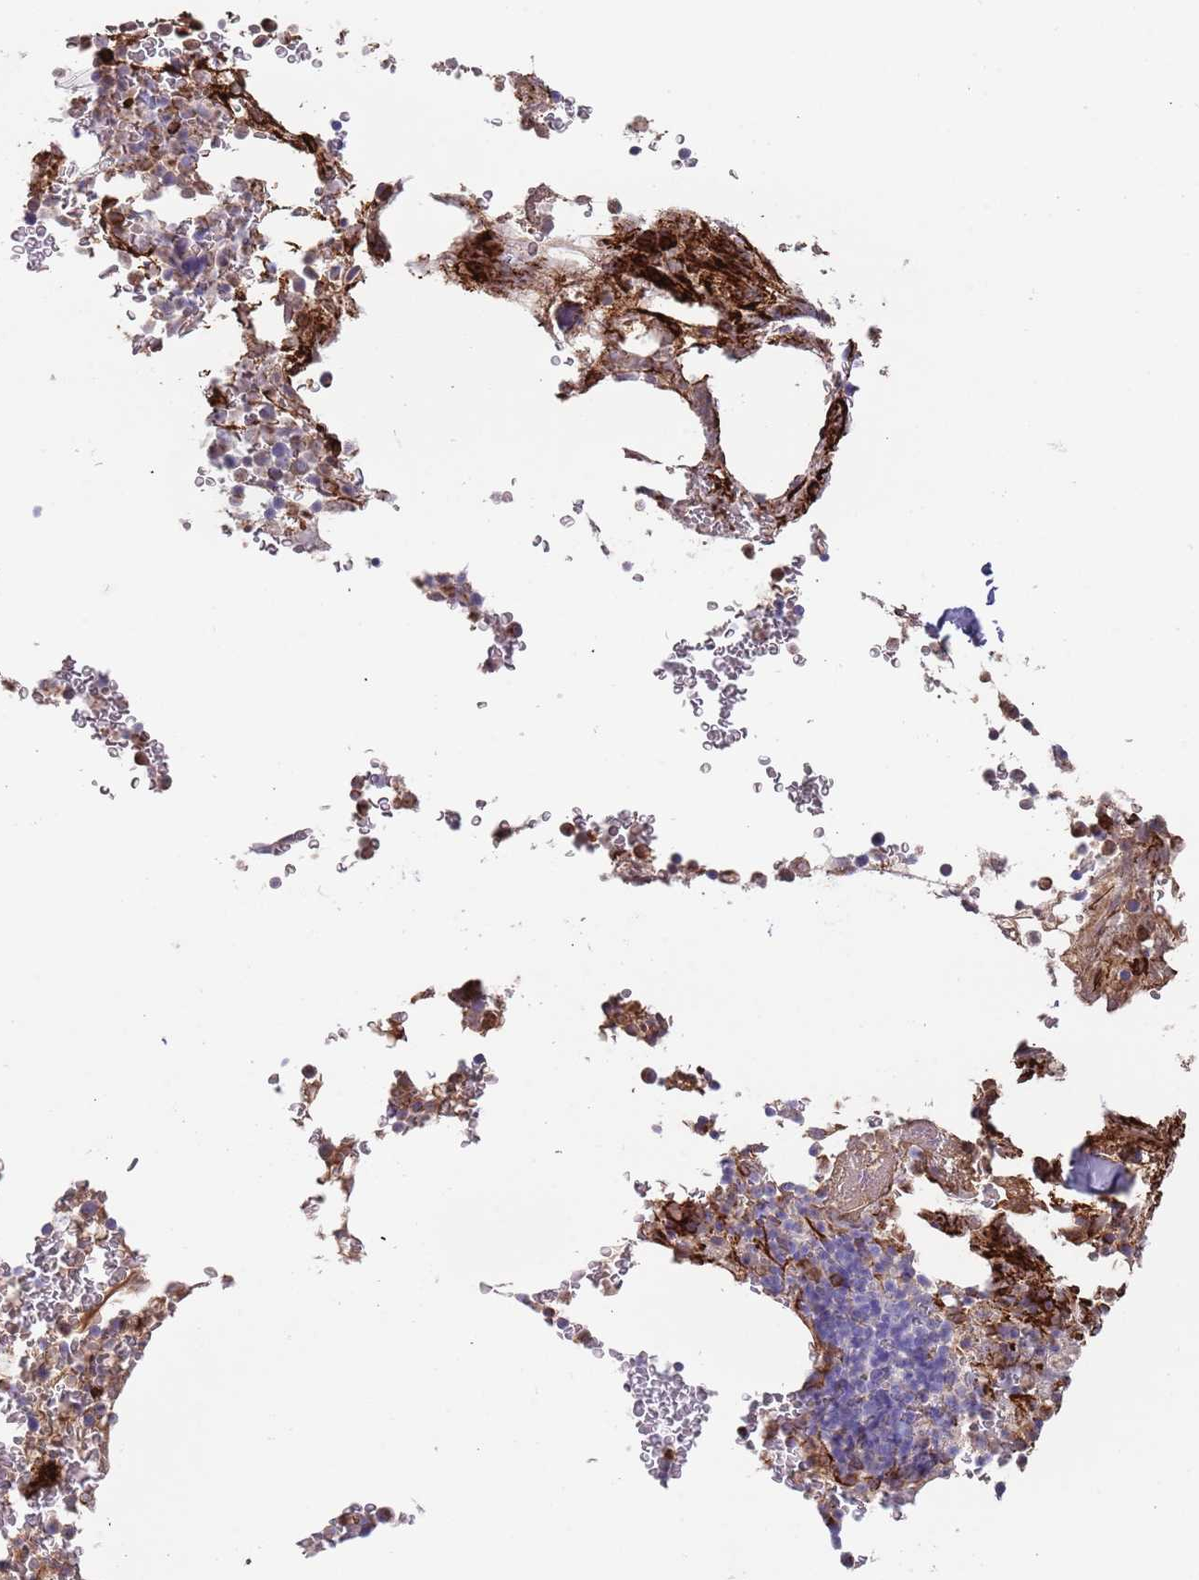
{"staining": {"intensity": "strong", "quantity": "25%-75%", "location": "cytoplasmic/membranous"}, "tissue": "bone marrow", "cell_type": "Hematopoietic cells", "image_type": "normal", "snomed": [{"axis": "morphology", "description": "Normal tissue, NOS"}, {"axis": "topography", "description": "Bone marrow"}], "caption": "Immunohistochemistry (IHC) photomicrograph of benign bone marrow stained for a protein (brown), which reveals high levels of strong cytoplasmic/membranous positivity in about 25%-75% of hematopoietic cells.", "gene": "TMEM251", "patient": {"sex": "male", "age": 58}}